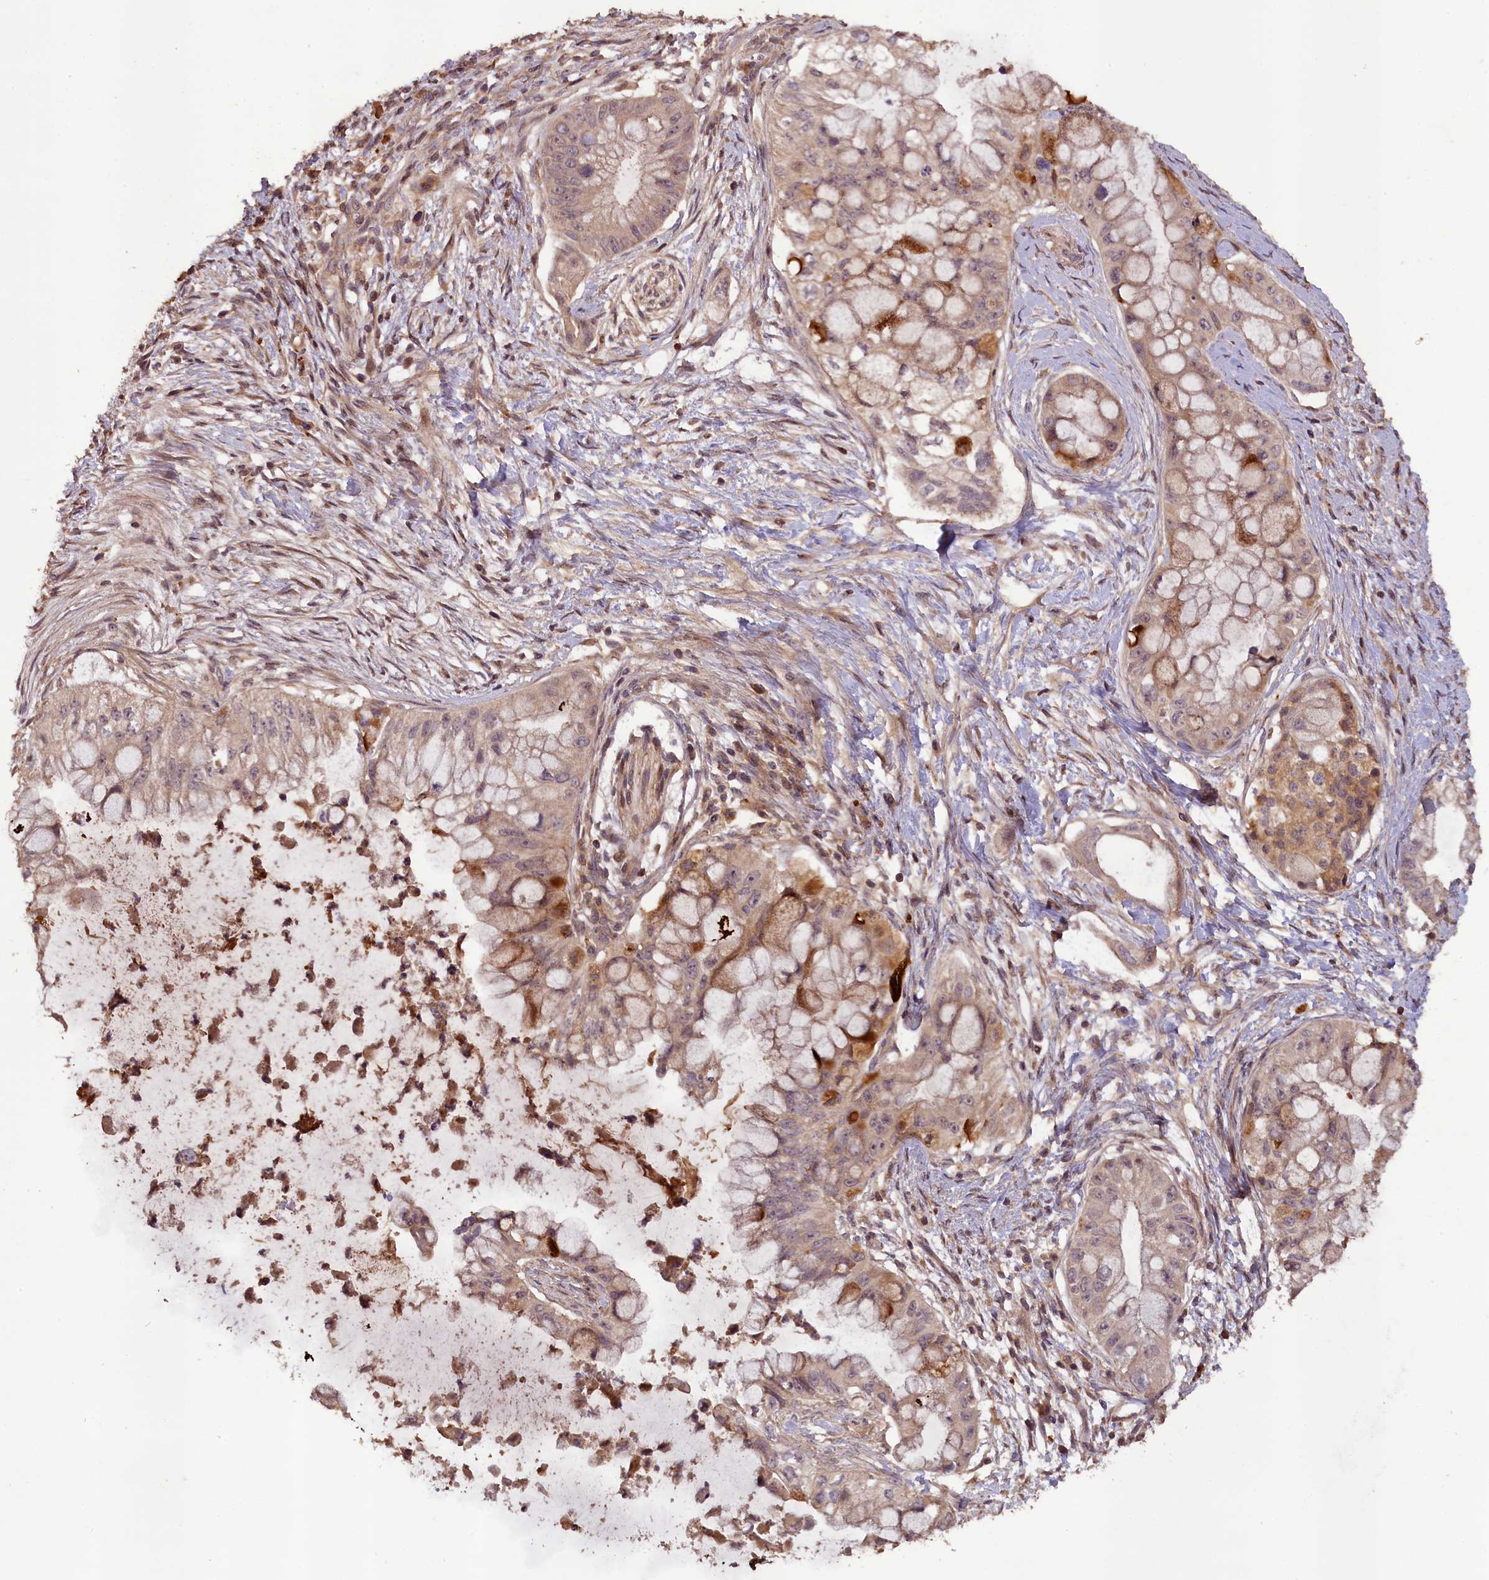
{"staining": {"intensity": "moderate", "quantity": "25%-75%", "location": "cytoplasmic/membranous"}, "tissue": "pancreatic cancer", "cell_type": "Tumor cells", "image_type": "cancer", "snomed": [{"axis": "morphology", "description": "Adenocarcinoma, NOS"}, {"axis": "topography", "description": "Pancreas"}], "caption": "The image shows a brown stain indicating the presence of a protein in the cytoplasmic/membranous of tumor cells in adenocarcinoma (pancreatic).", "gene": "DNAJB9", "patient": {"sex": "male", "age": 48}}